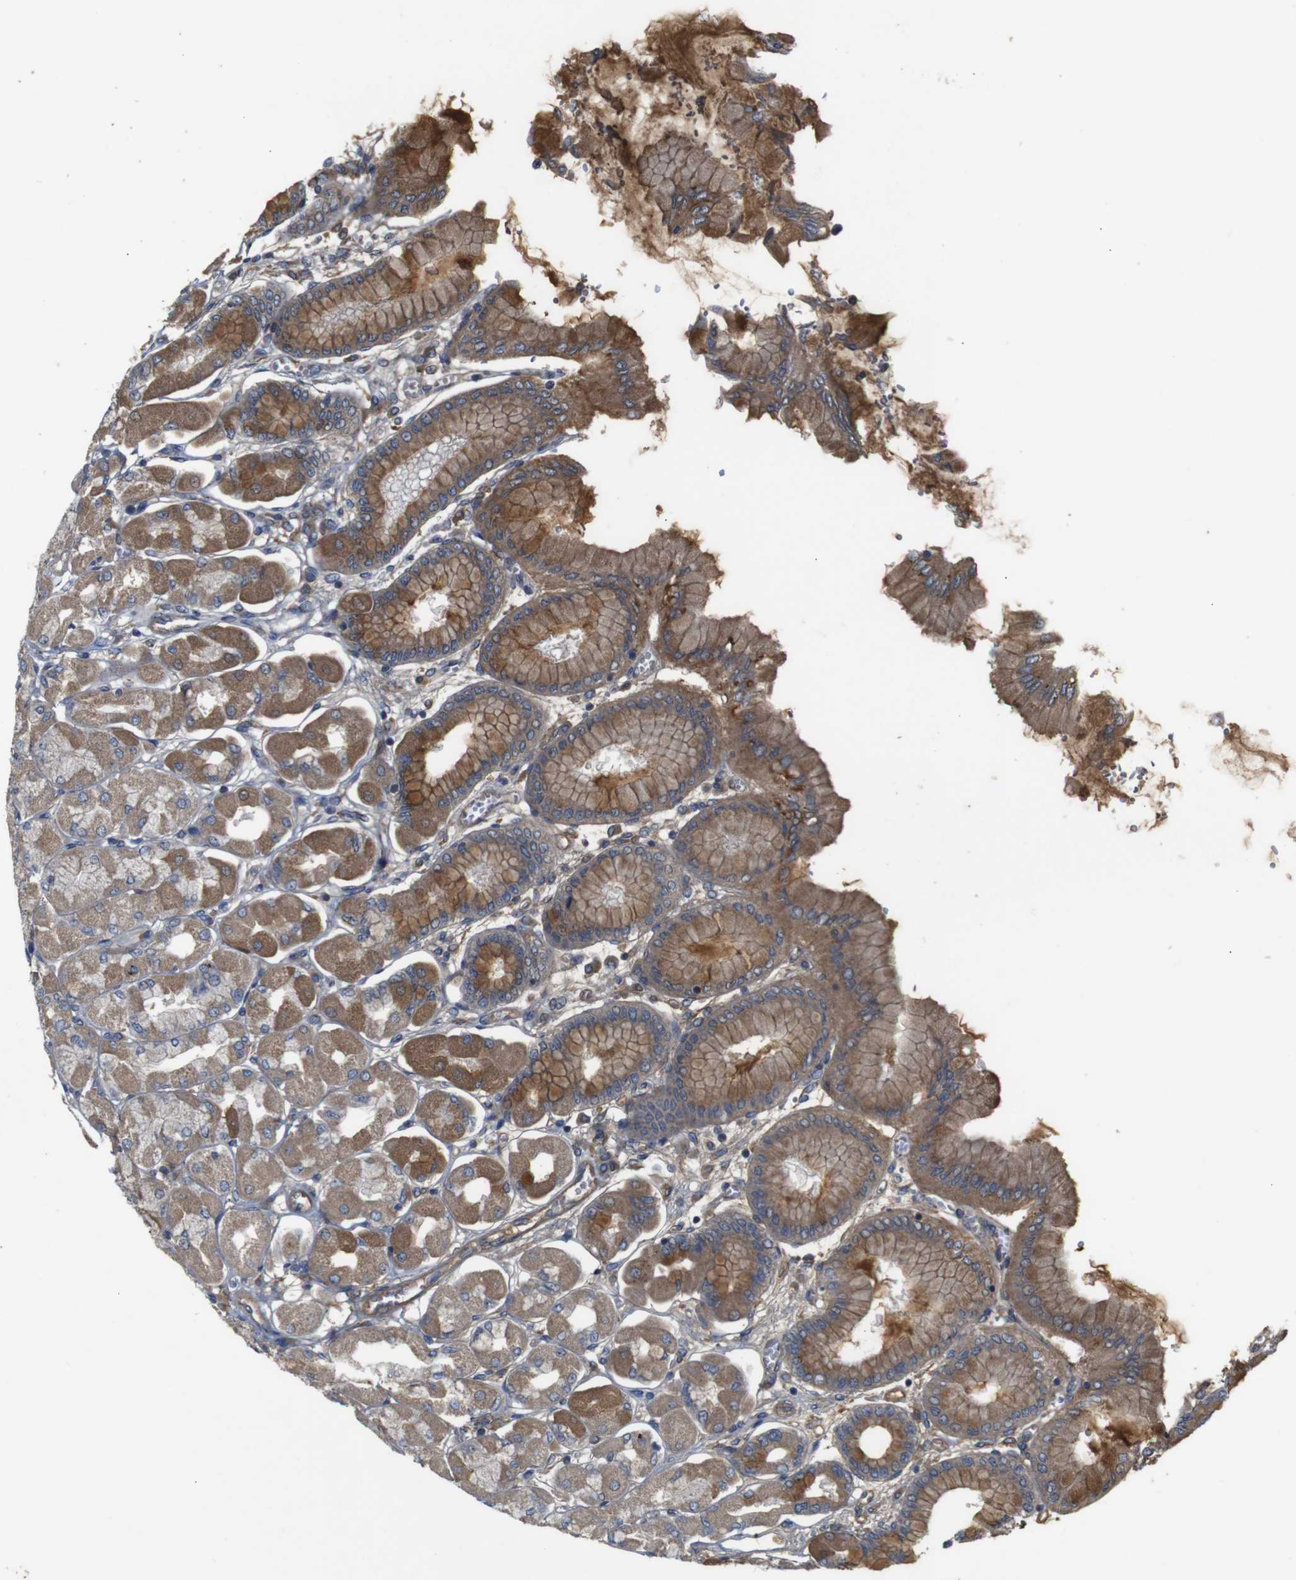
{"staining": {"intensity": "moderate", "quantity": ">75%", "location": "cytoplasmic/membranous"}, "tissue": "stomach", "cell_type": "Glandular cells", "image_type": "normal", "snomed": [{"axis": "morphology", "description": "Normal tissue, NOS"}, {"axis": "topography", "description": "Stomach, upper"}], "caption": "This micrograph shows immunohistochemistry staining of benign stomach, with medium moderate cytoplasmic/membranous staining in about >75% of glandular cells.", "gene": "PTPN1", "patient": {"sex": "female", "age": 56}}